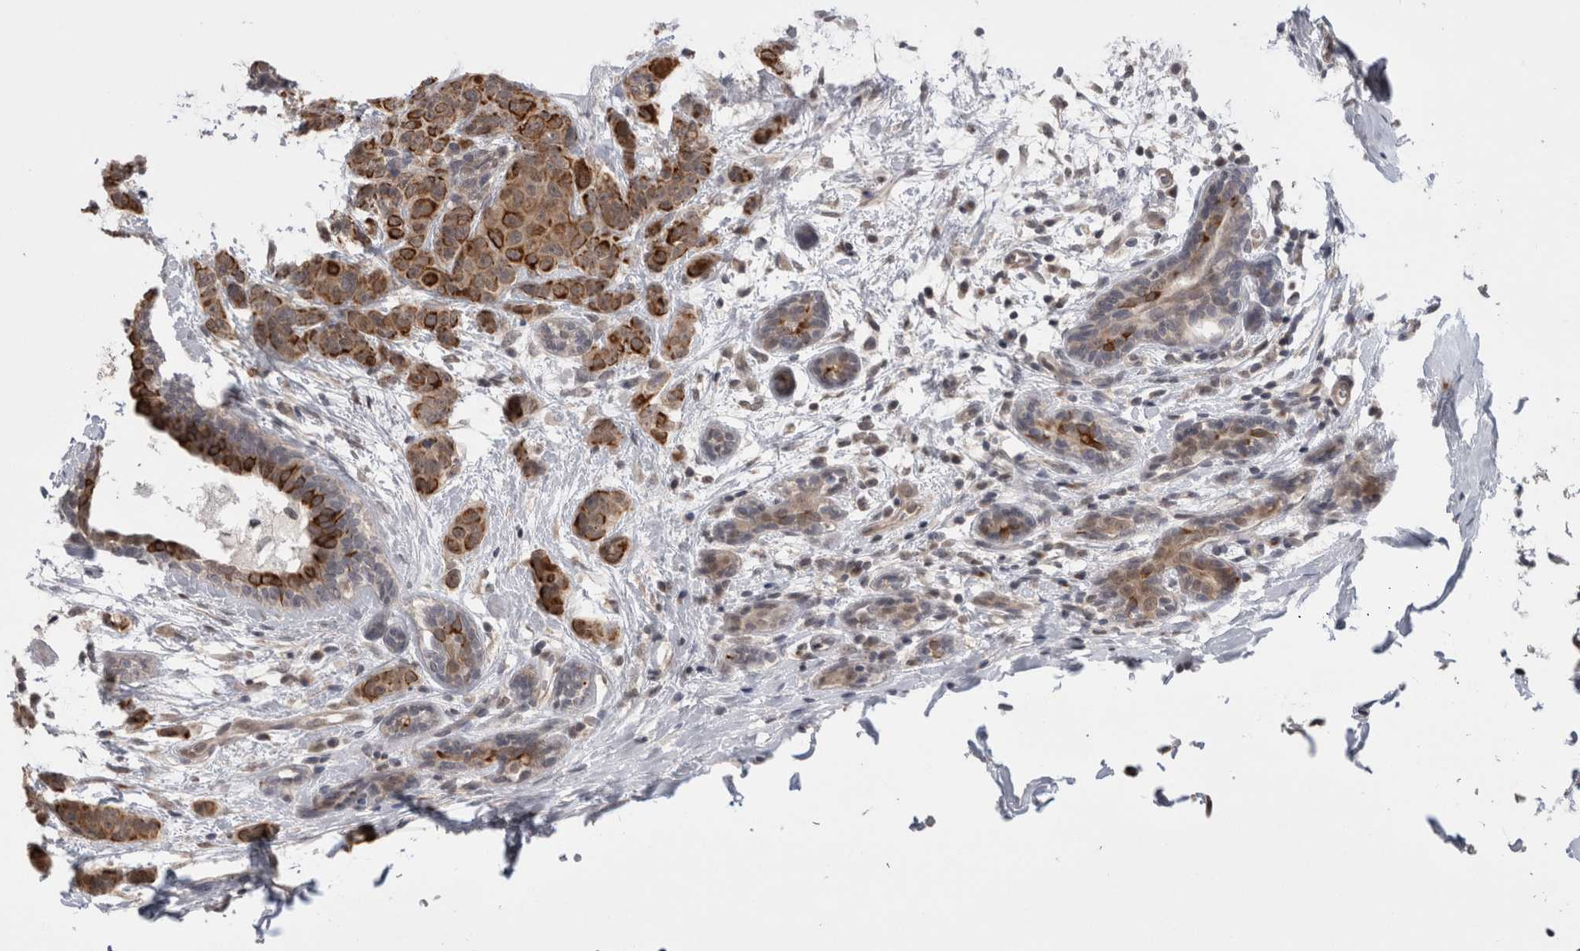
{"staining": {"intensity": "moderate", "quantity": ">75%", "location": "cytoplasmic/membranous"}, "tissue": "breast cancer", "cell_type": "Tumor cells", "image_type": "cancer", "snomed": [{"axis": "morphology", "description": "Normal tissue, NOS"}, {"axis": "morphology", "description": "Duct carcinoma"}, {"axis": "topography", "description": "Breast"}], "caption": "Invasive ductal carcinoma (breast) tissue demonstrates moderate cytoplasmic/membranous expression in about >75% of tumor cells, visualized by immunohistochemistry.", "gene": "ZNF341", "patient": {"sex": "female", "age": 40}}